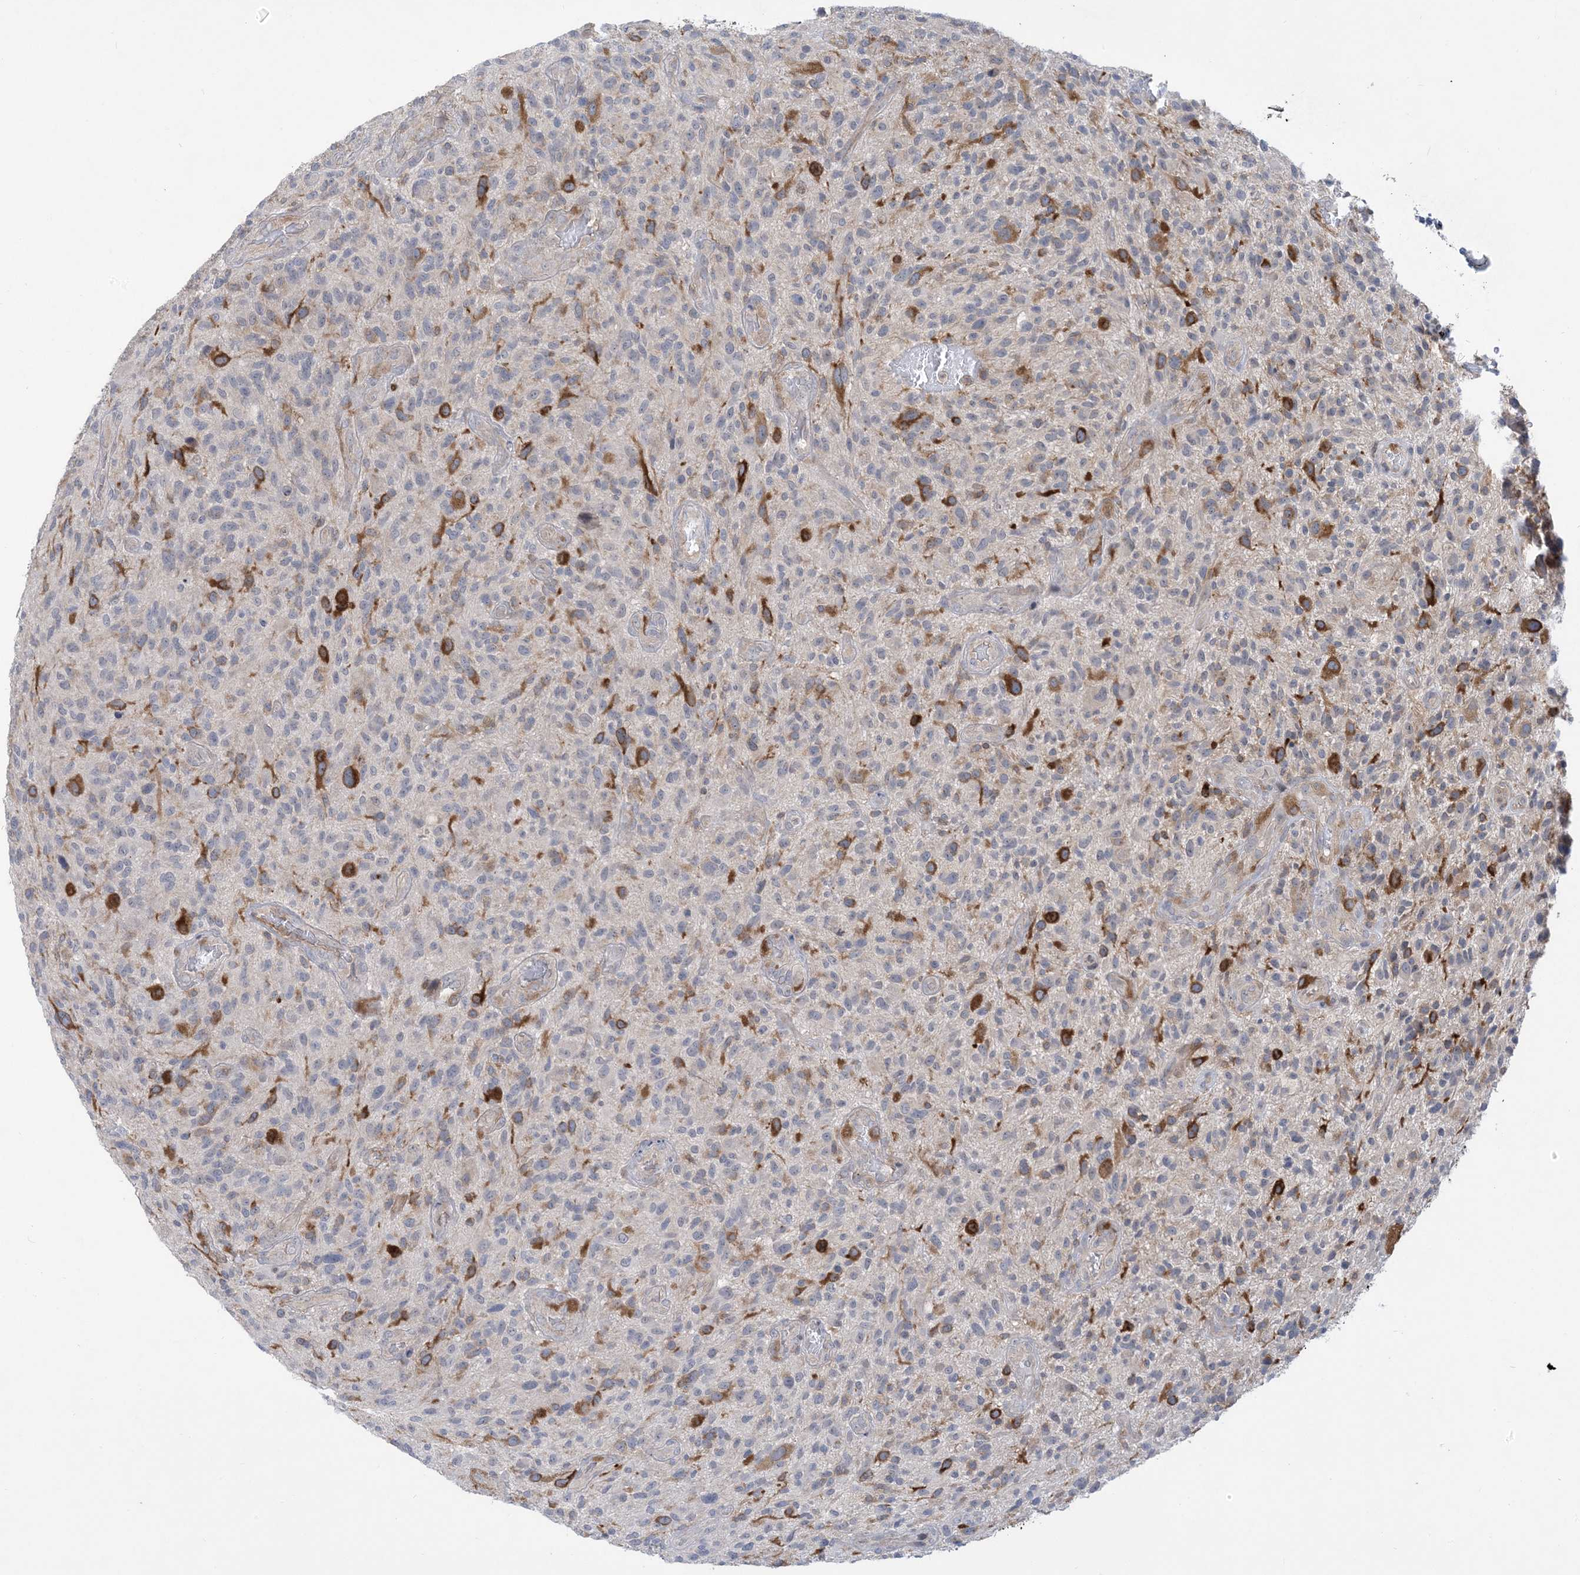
{"staining": {"intensity": "moderate", "quantity": "<25%", "location": "cytoplasmic/membranous"}, "tissue": "glioma", "cell_type": "Tumor cells", "image_type": "cancer", "snomed": [{"axis": "morphology", "description": "Glioma, malignant, High grade"}, {"axis": "topography", "description": "Brain"}], "caption": "About <25% of tumor cells in glioma show moderate cytoplasmic/membranous protein positivity as visualized by brown immunohistochemical staining.", "gene": "AOC1", "patient": {"sex": "male", "age": 47}}